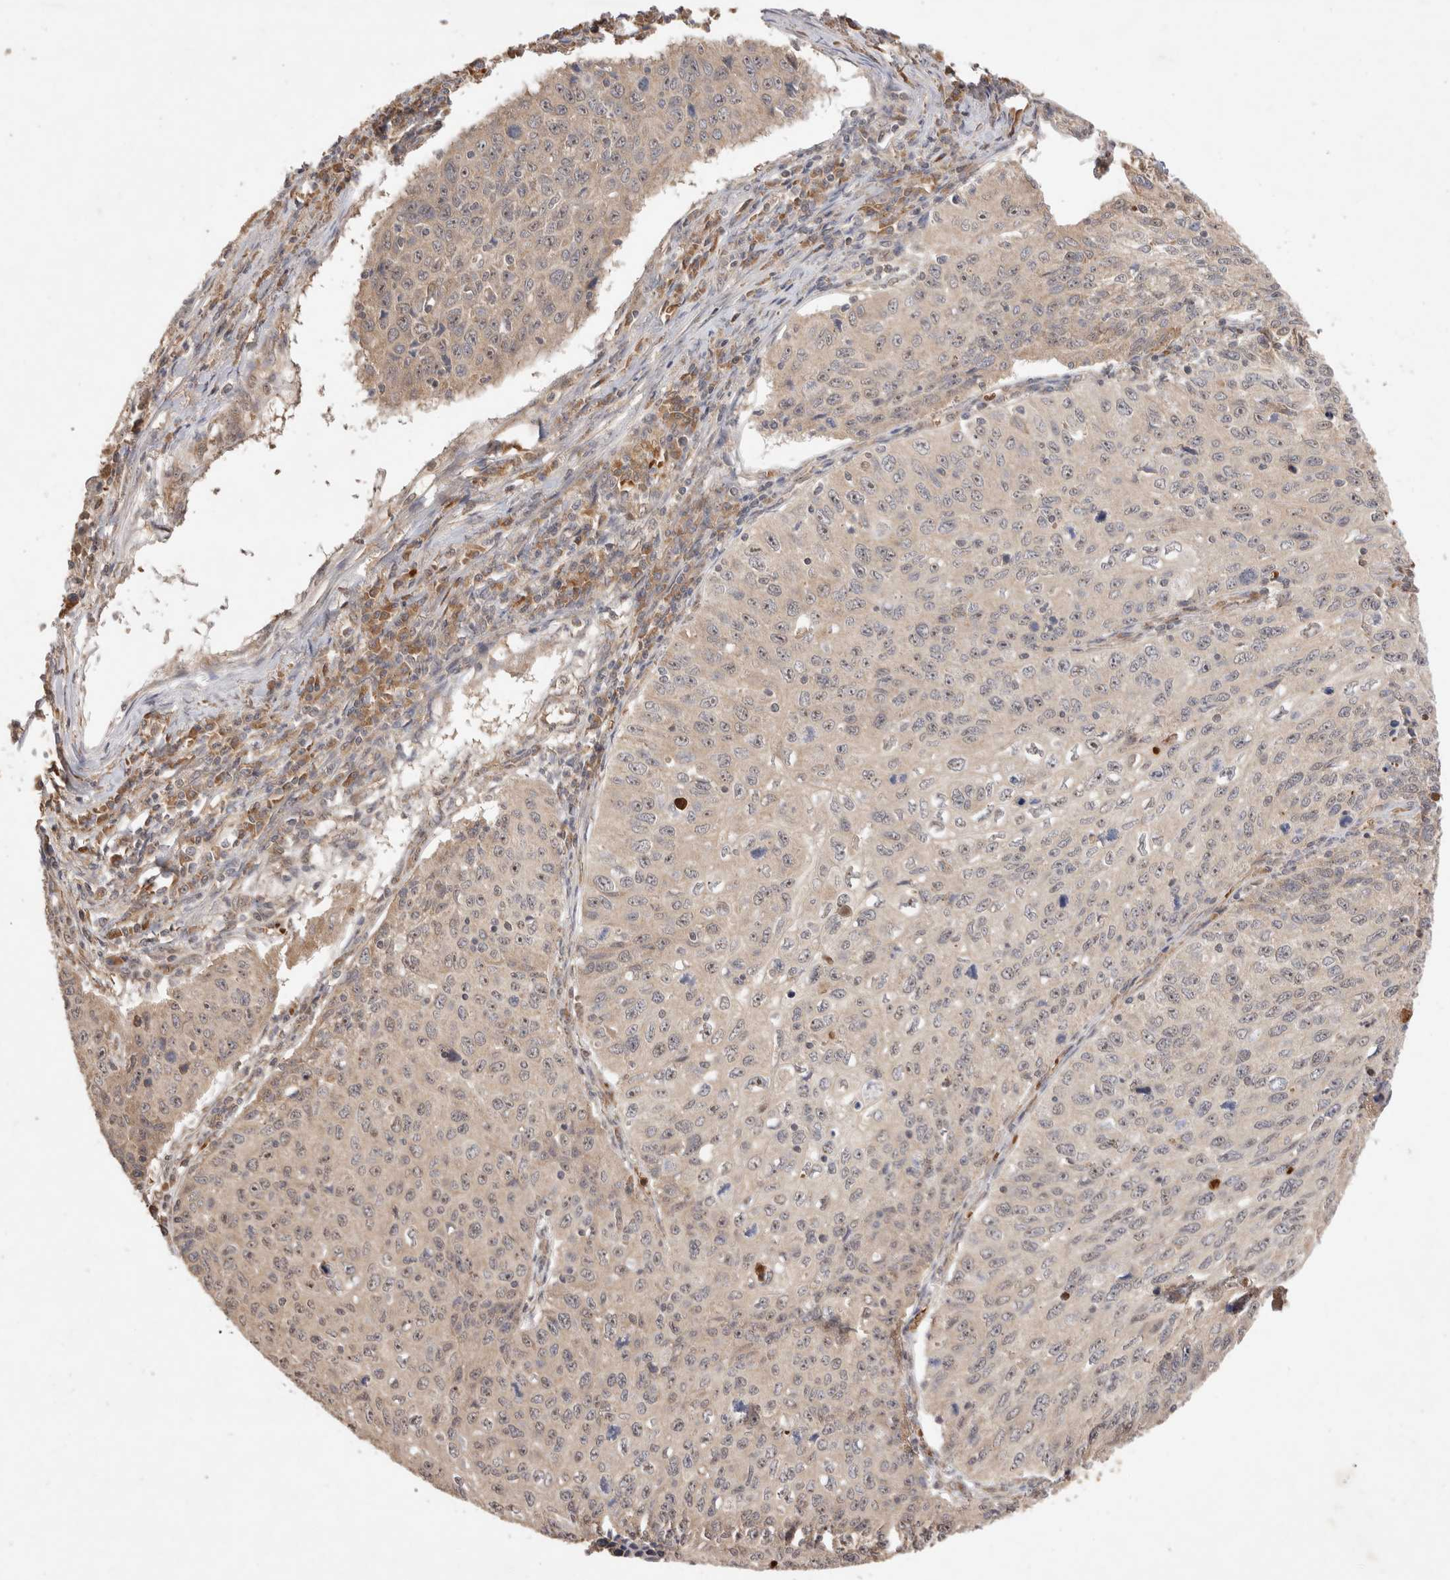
{"staining": {"intensity": "weak", "quantity": "<25%", "location": "cytoplasmic/membranous,nuclear"}, "tissue": "cervical cancer", "cell_type": "Tumor cells", "image_type": "cancer", "snomed": [{"axis": "morphology", "description": "Squamous cell carcinoma, NOS"}, {"axis": "topography", "description": "Cervix"}], "caption": "This is an immunohistochemistry (IHC) photomicrograph of cervical squamous cell carcinoma. There is no positivity in tumor cells.", "gene": "FAM221A", "patient": {"sex": "female", "age": 53}}